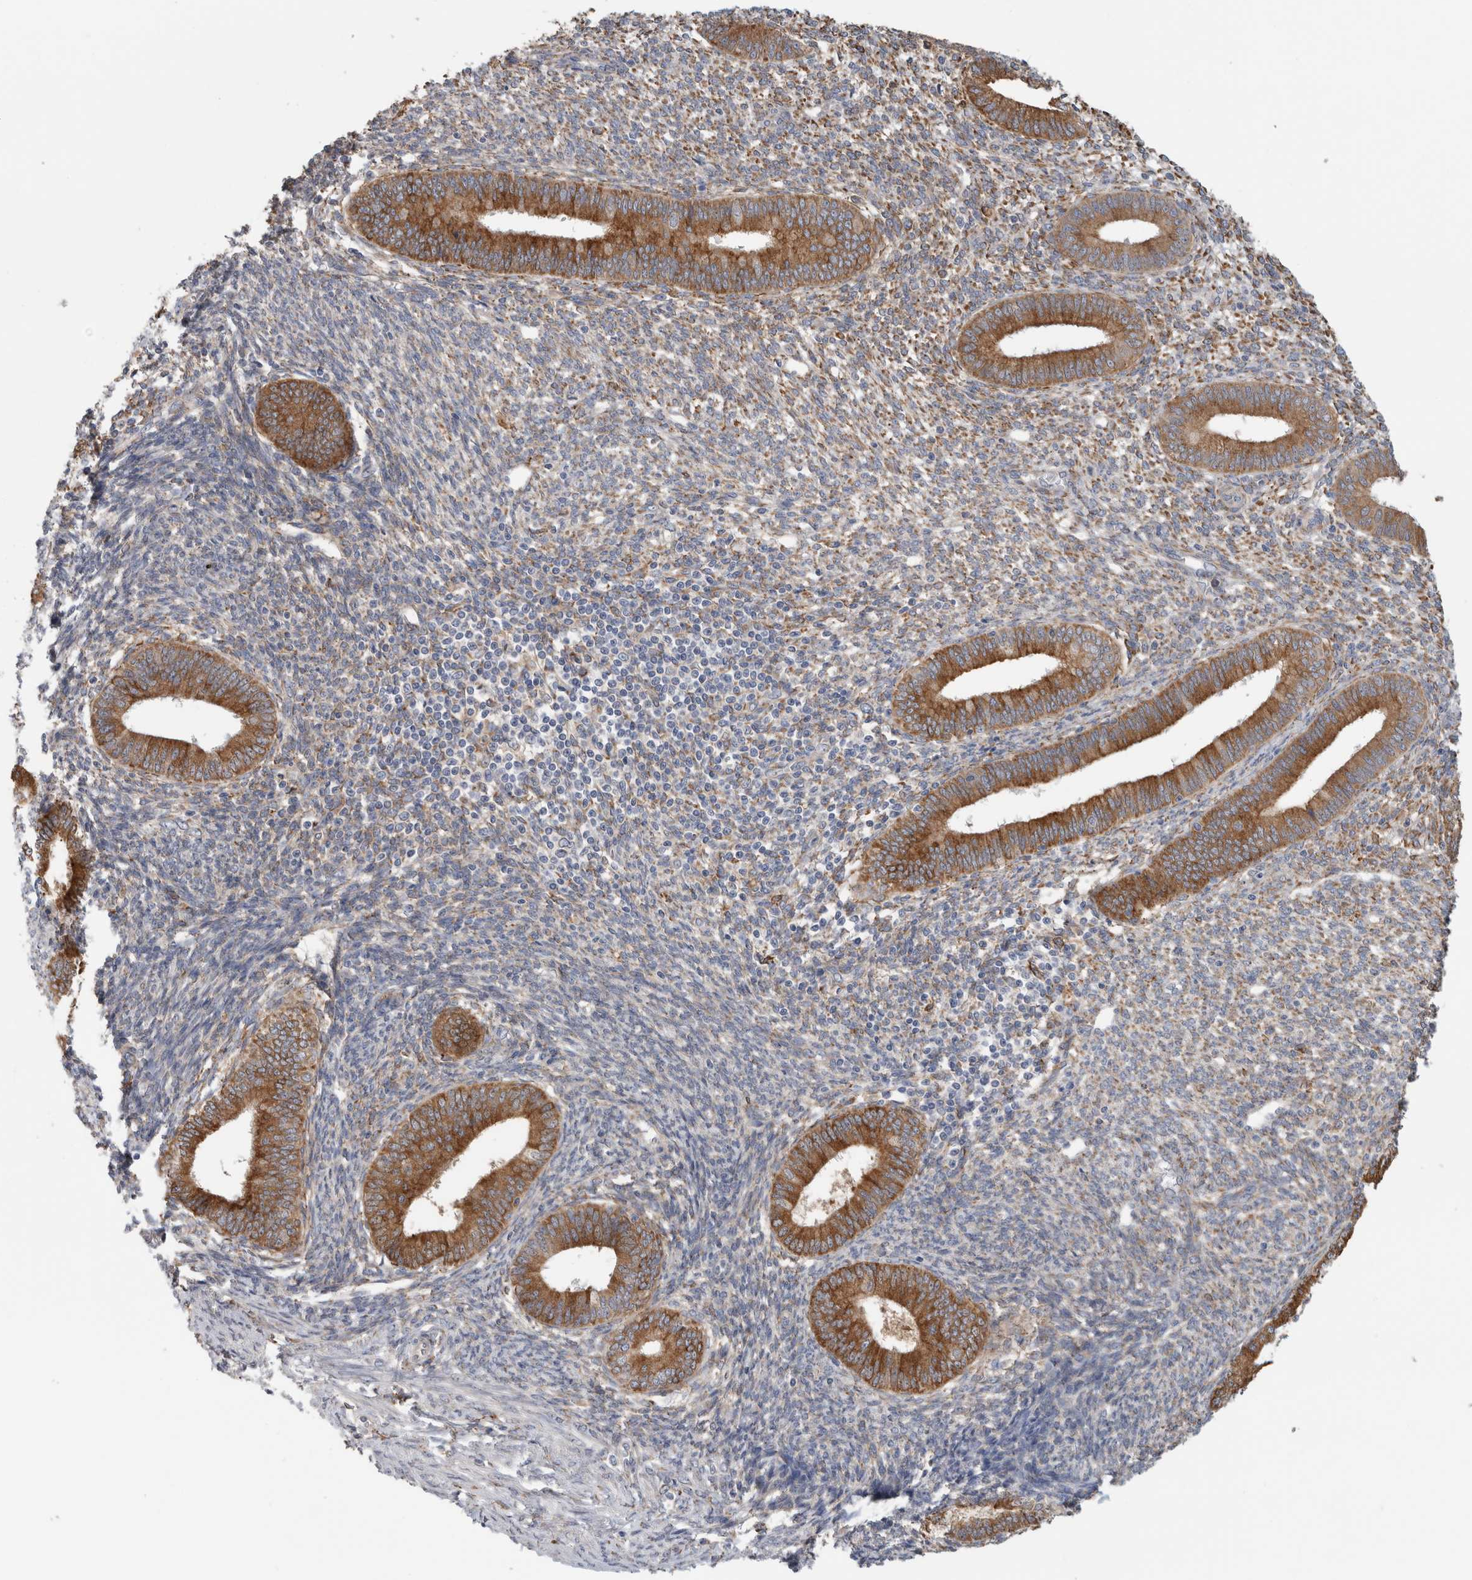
{"staining": {"intensity": "moderate", "quantity": "25%-75%", "location": "cytoplasmic/membranous"}, "tissue": "endometrium", "cell_type": "Cells in endometrial stroma", "image_type": "normal", "snomed": [{"axis": "morphology", "description": "Normal tissue, NOS"}, {"axis": "topography", "description": "Endometrium"}], "caption": "Immunohistochemical staining of normal human endometrium displays 25%-75% levels of moderate cytoplasmic/membranous protein positivity in about 25%-75% of cells in endometrial stroma. (DAB (3,3'-diaminobenzidine) = brown stain, brightfield microscopy at high magnification).", "gene": "P4HA1", "patient": {"sex": "female", "age": 46}}